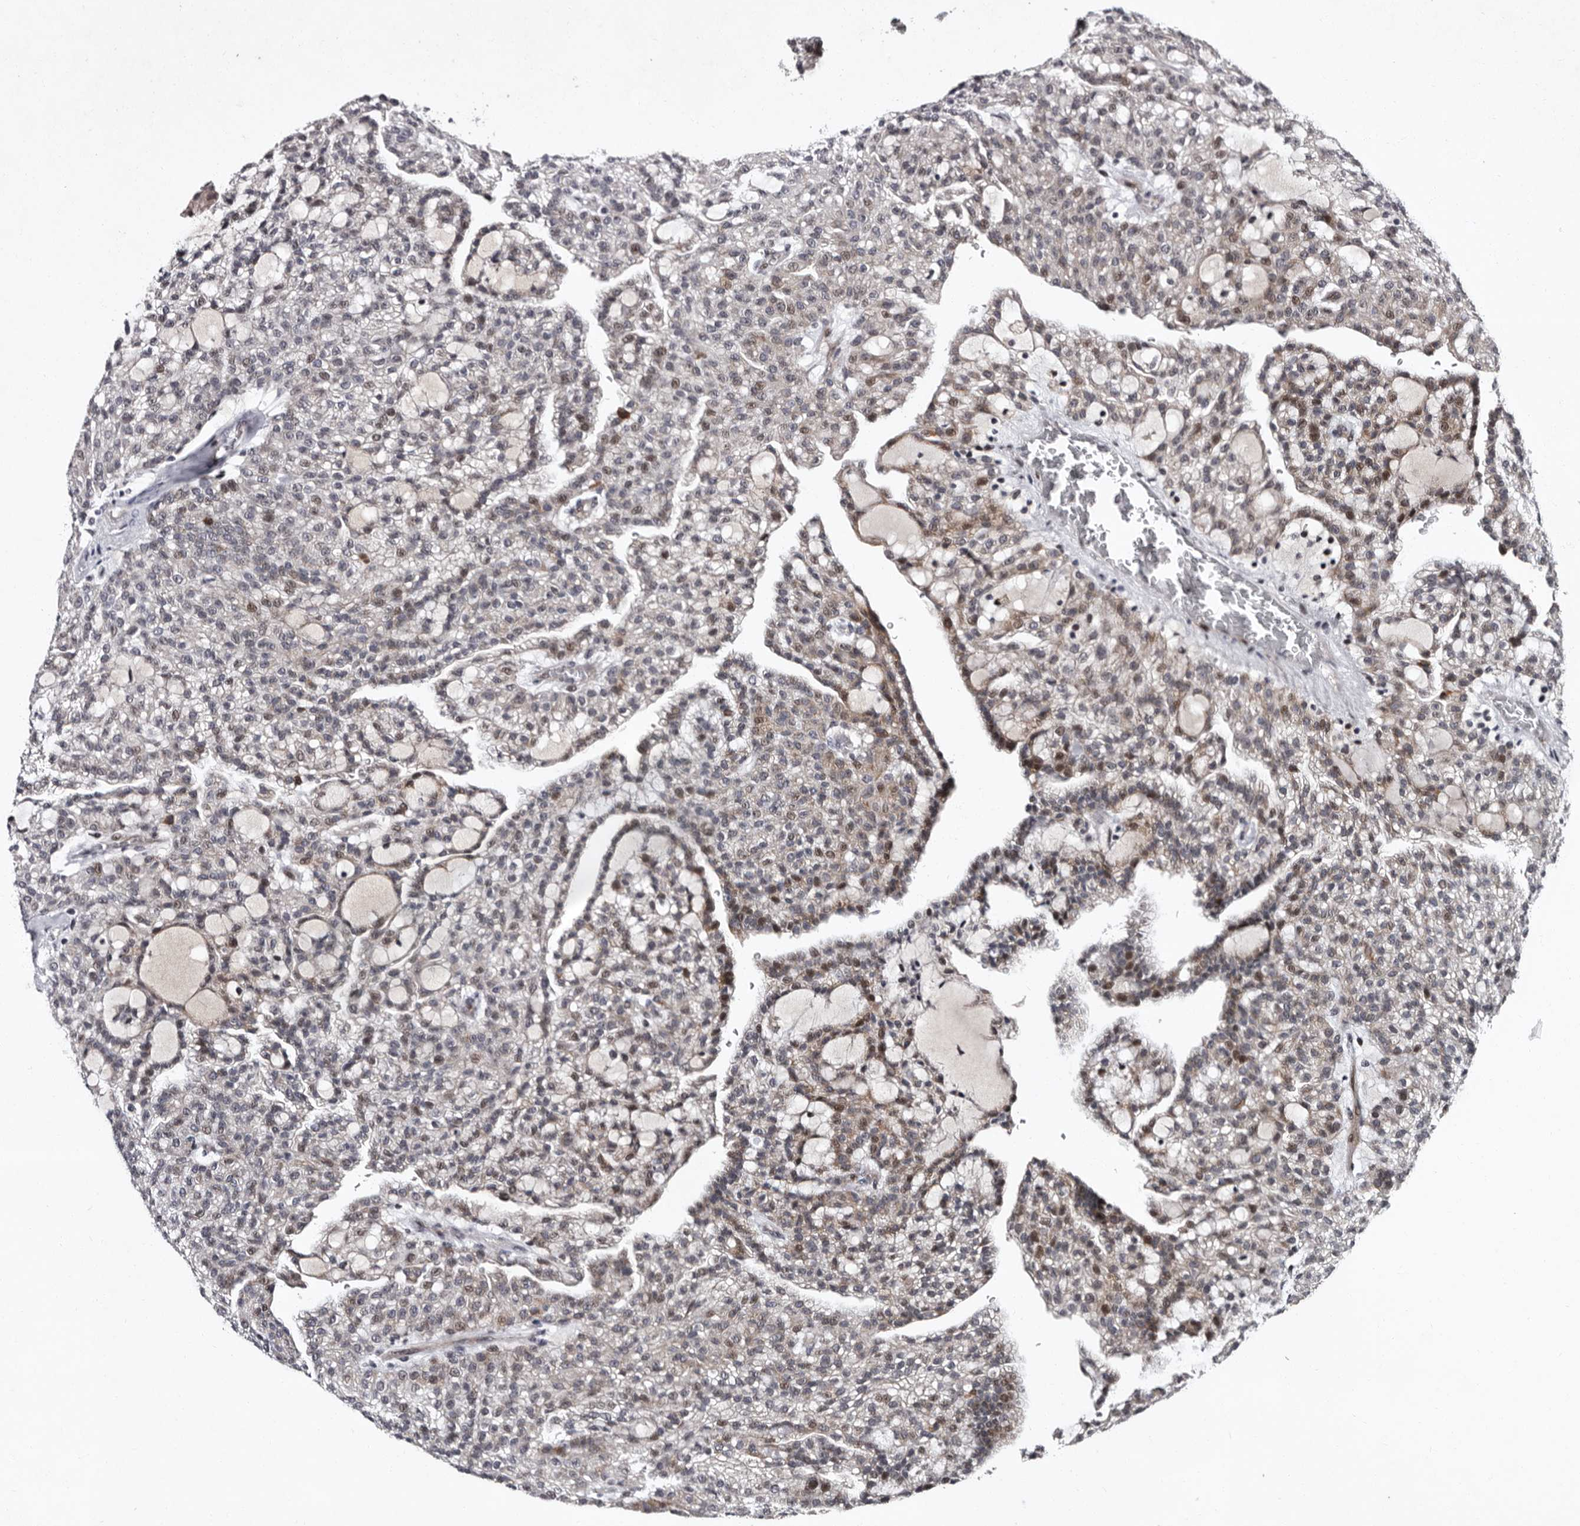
{"staining": {"intensity": "weak", "quantity": "<25%", "location": "cytoplasmic/membranous"}, "tissue": "renal cancer", "cell_type": "Tumor cells", "image_type": "cancer", "snomed": [{"axis": "morphology", "description": "Adenocarcinoma, NOS"}, {"axis": "topography", "description": "Kidney"}], "caption": "Photomicrograph shows no significant protein positivity in tumor cells of renal cancer.", "gene": "TNKS", "patient": {"sex": "male", "age": 63}}